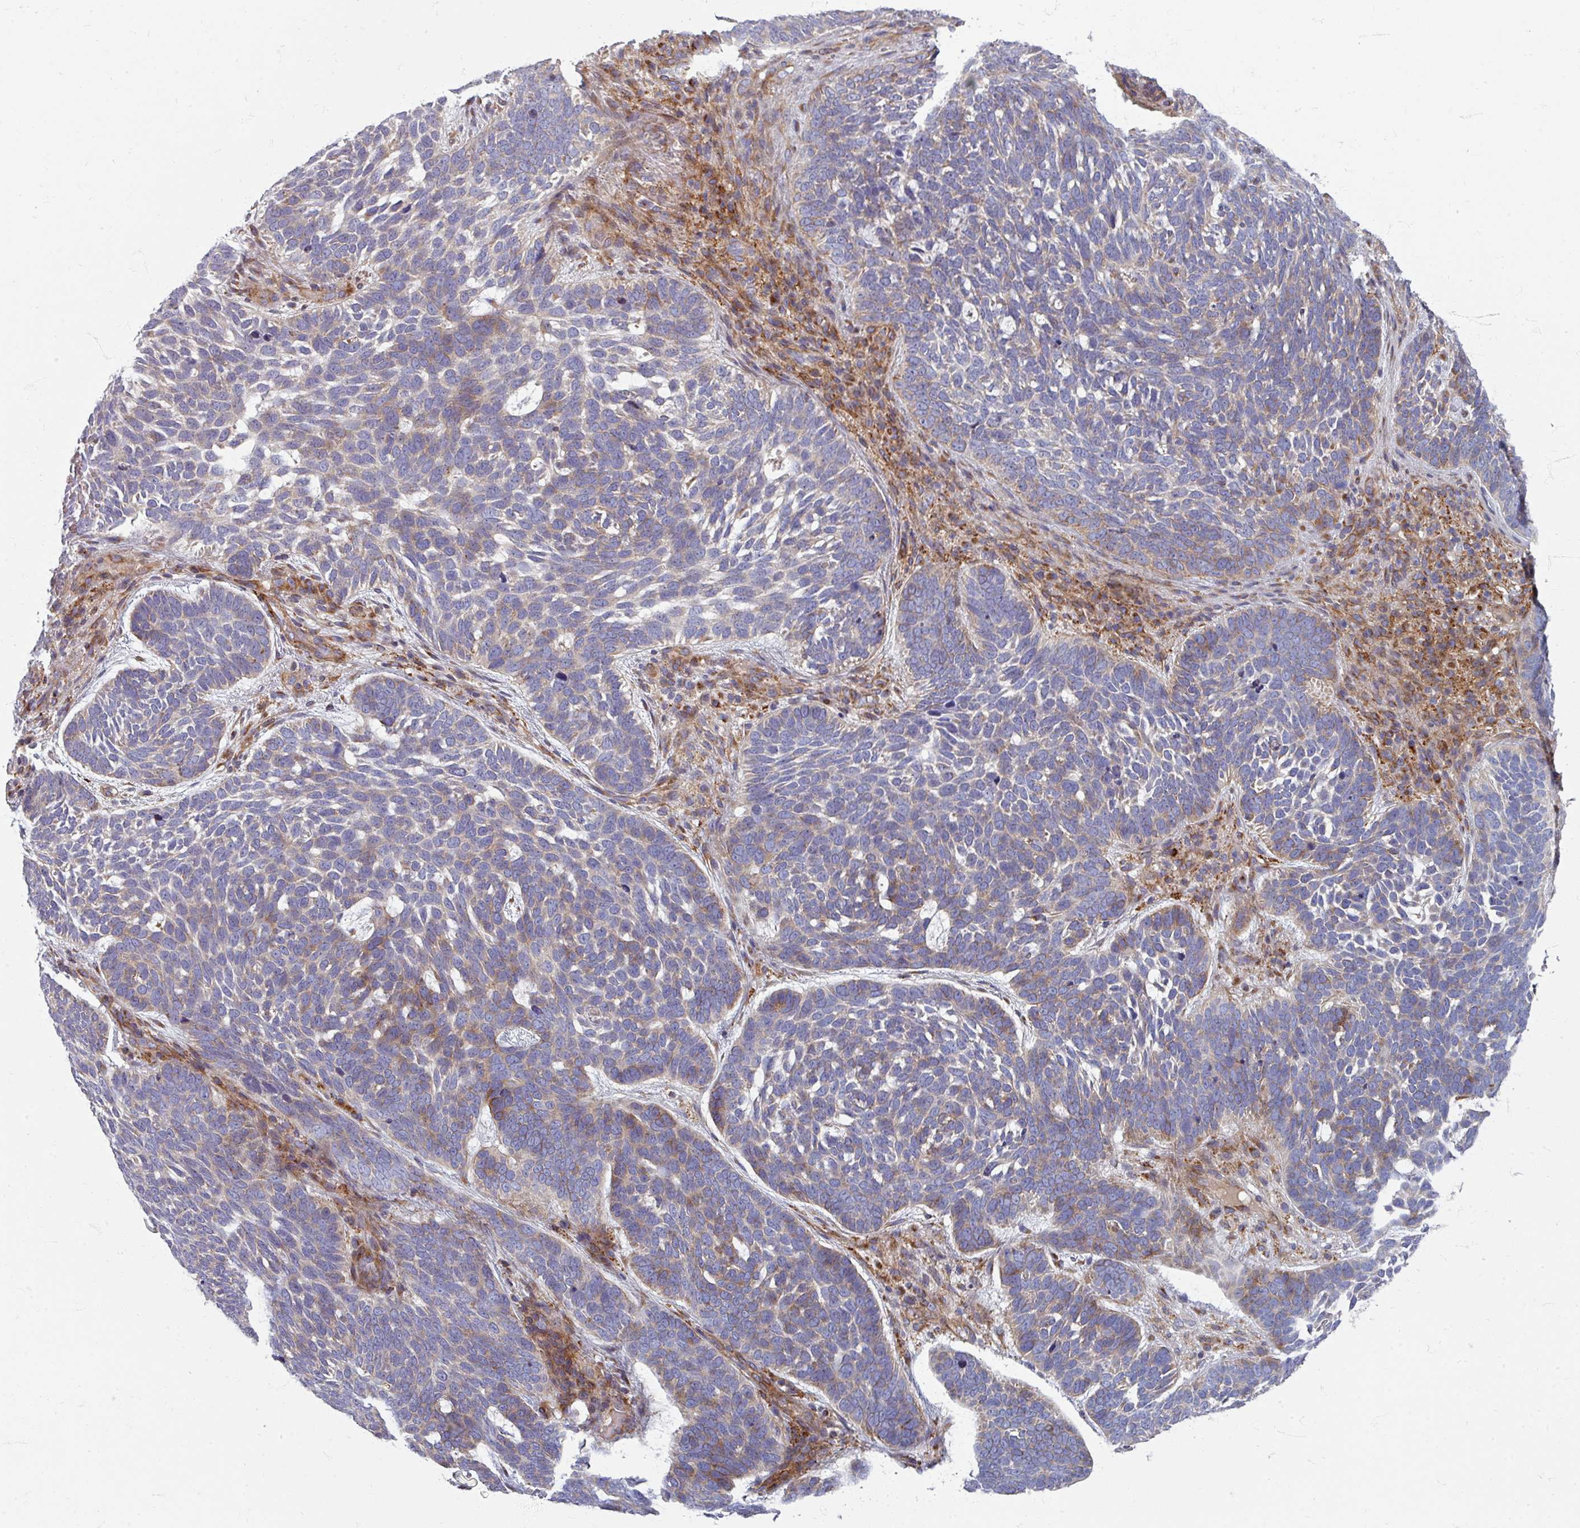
{"staining": {"intensity": "negative", "quantity": "none", "location": "none"}, "tissue": "skin cancer", "cell_type": "Tumor cells", "image_type": "cancer", "snomed": [{"axis": "morphology", "description": "Basal cell carcinoma"}, {"axis": "topography", "description": "Skin"}], "caption": "Immunohistochemical staining of skin cancer (basal cell carcinoma) demonstrates no significant staining in tumor cells.", "gene": "GABARAPL1", "patient": {"sex": "female", "age": 85}}